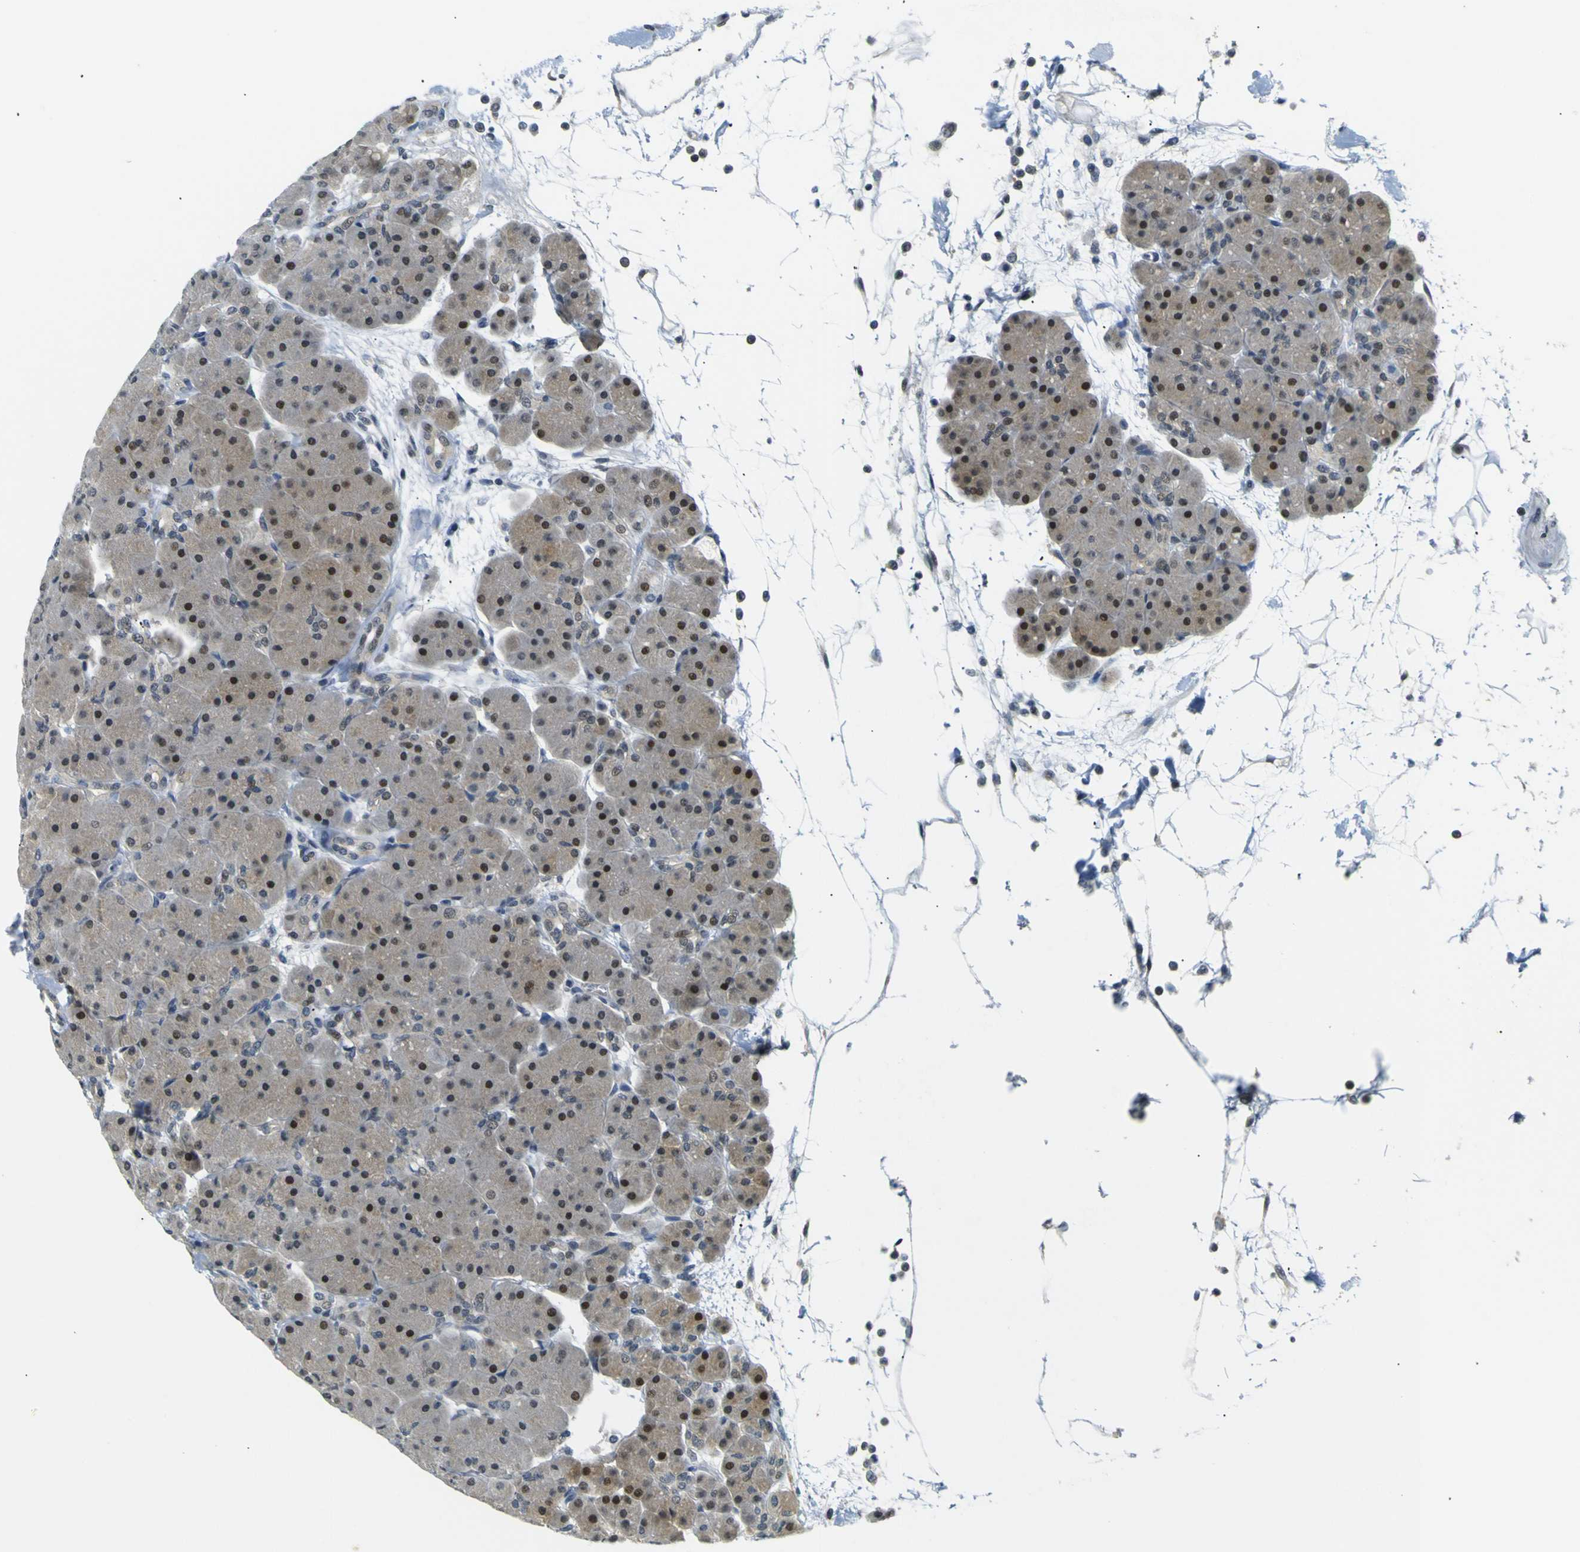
{"staining": {"intensity": "moderate", "quantity": ">75%", "location": "cytoplasmic/membranous,nuclear"}, "tissue": "pancreas", "cell_type": "Exocrine glandular cells", "image_type": "normal", "snomed": [{"axis": "morphology", "description": "Normal tissue, NOS"}, {"axis": "topography", "description": "Pancreas"}], "caption": "Immunohistochemical staining of benign human pancreas shows >75% levels of moderate cytoplasmic/membranous,nuclear protein positivity in approximately >75% of exocrine glandular cells.", "gene": "SKP1", "patient": {"sex": "male", "age": 66}}